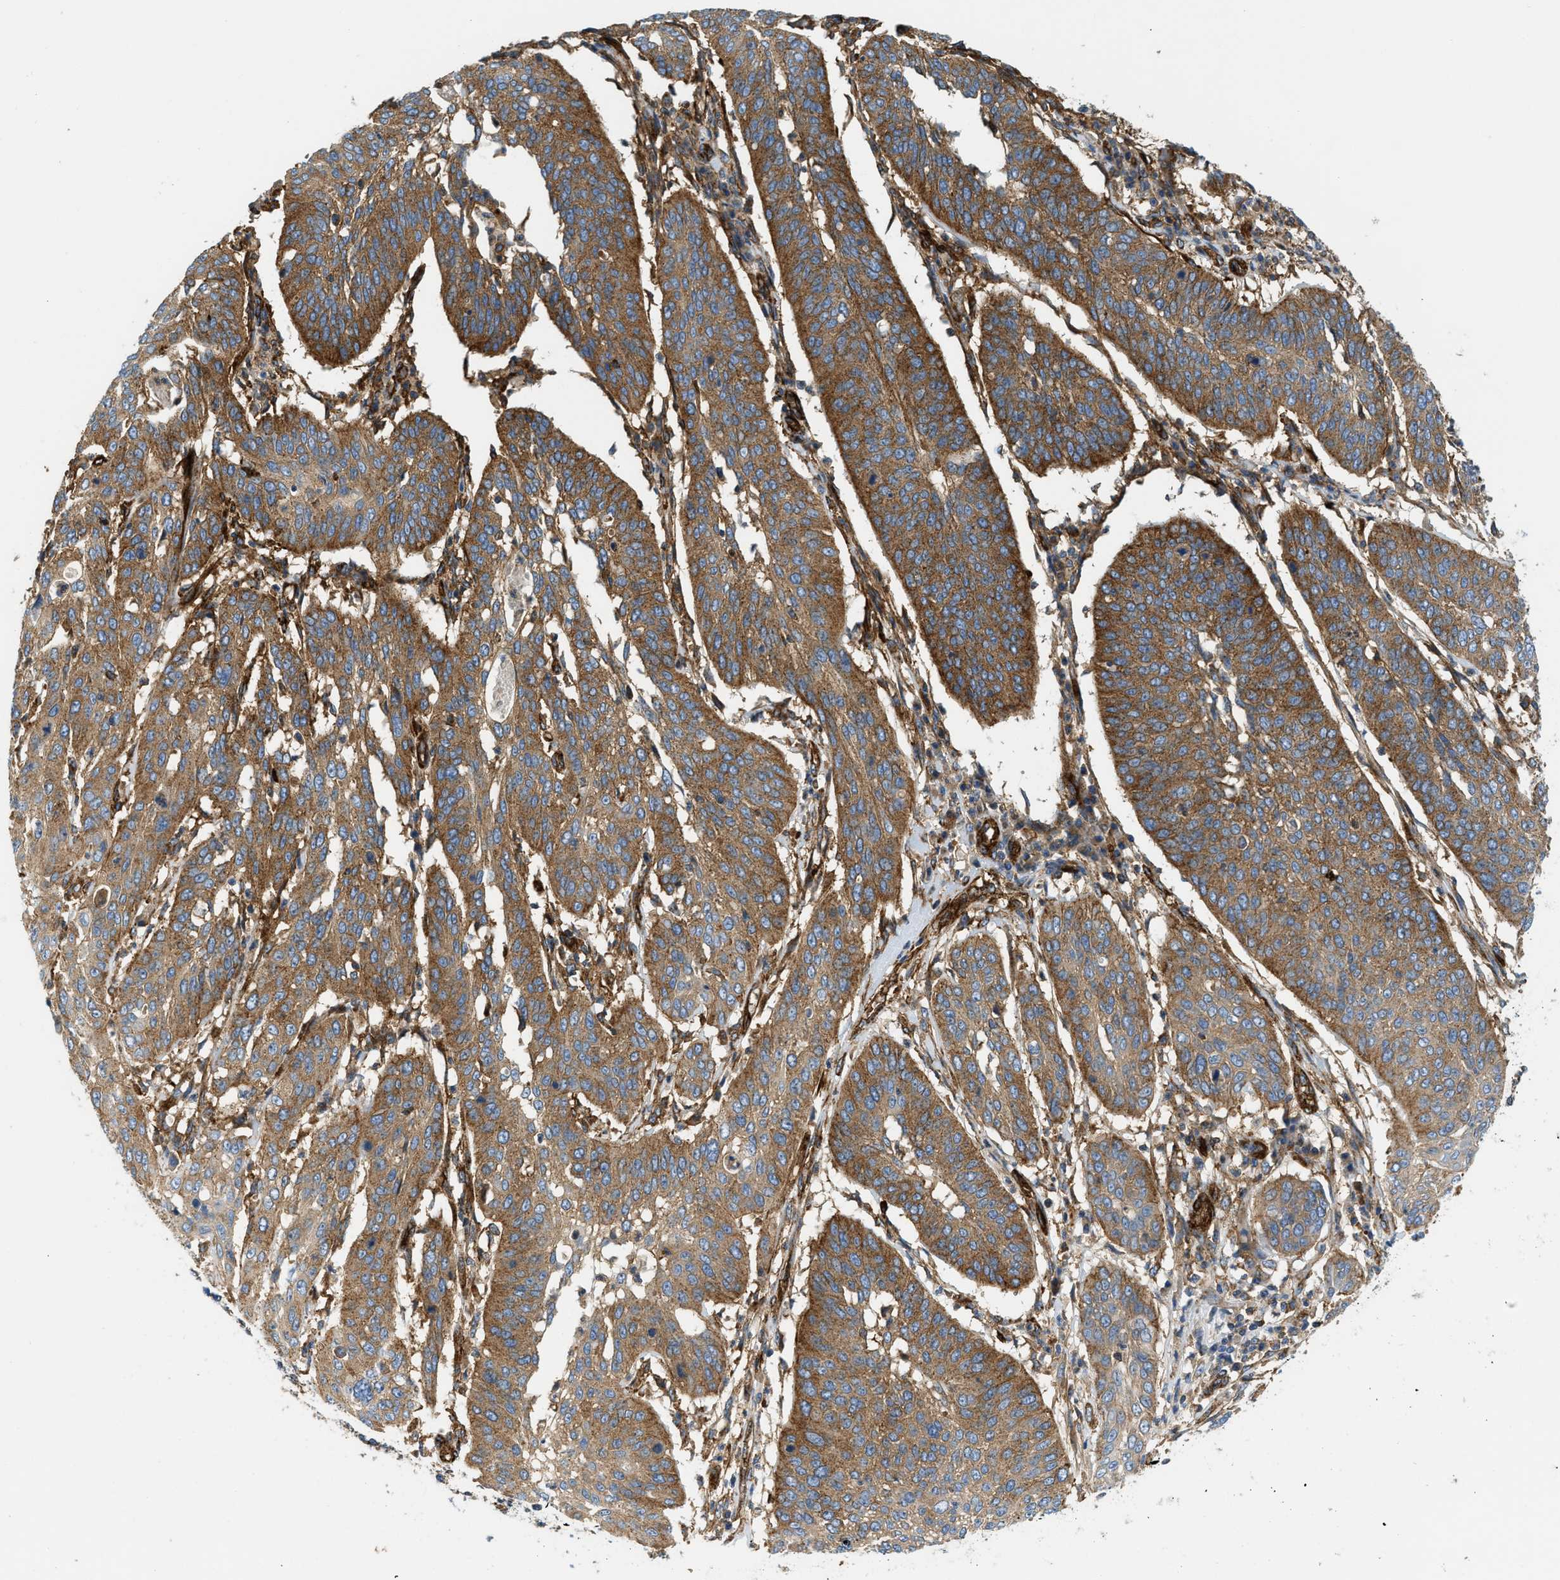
{"staining": {"intensity": "strong", "quantity": ">75%", "location": "cytoplasmic/membranous"}, "tissue": "cervical cancer", "cell_type": "Tumor cells", "image_type": "cancer", "snomed": [{"axis": "morphology", "description": "Normal tissue, NOS"}, {"axis": "morphology", "description": "Squamous cell carcinoma, NOS"}, {"axis": "topography", "description": "Cervix"}], "caption": "Human cervical cancer stained for a protein (brown) exhibits strong cytoplasmic/membranous positive staining in approximately >75% of tumor cells.", "gene": "HIP1", "patient": {"sex": "female", "age": 39}}